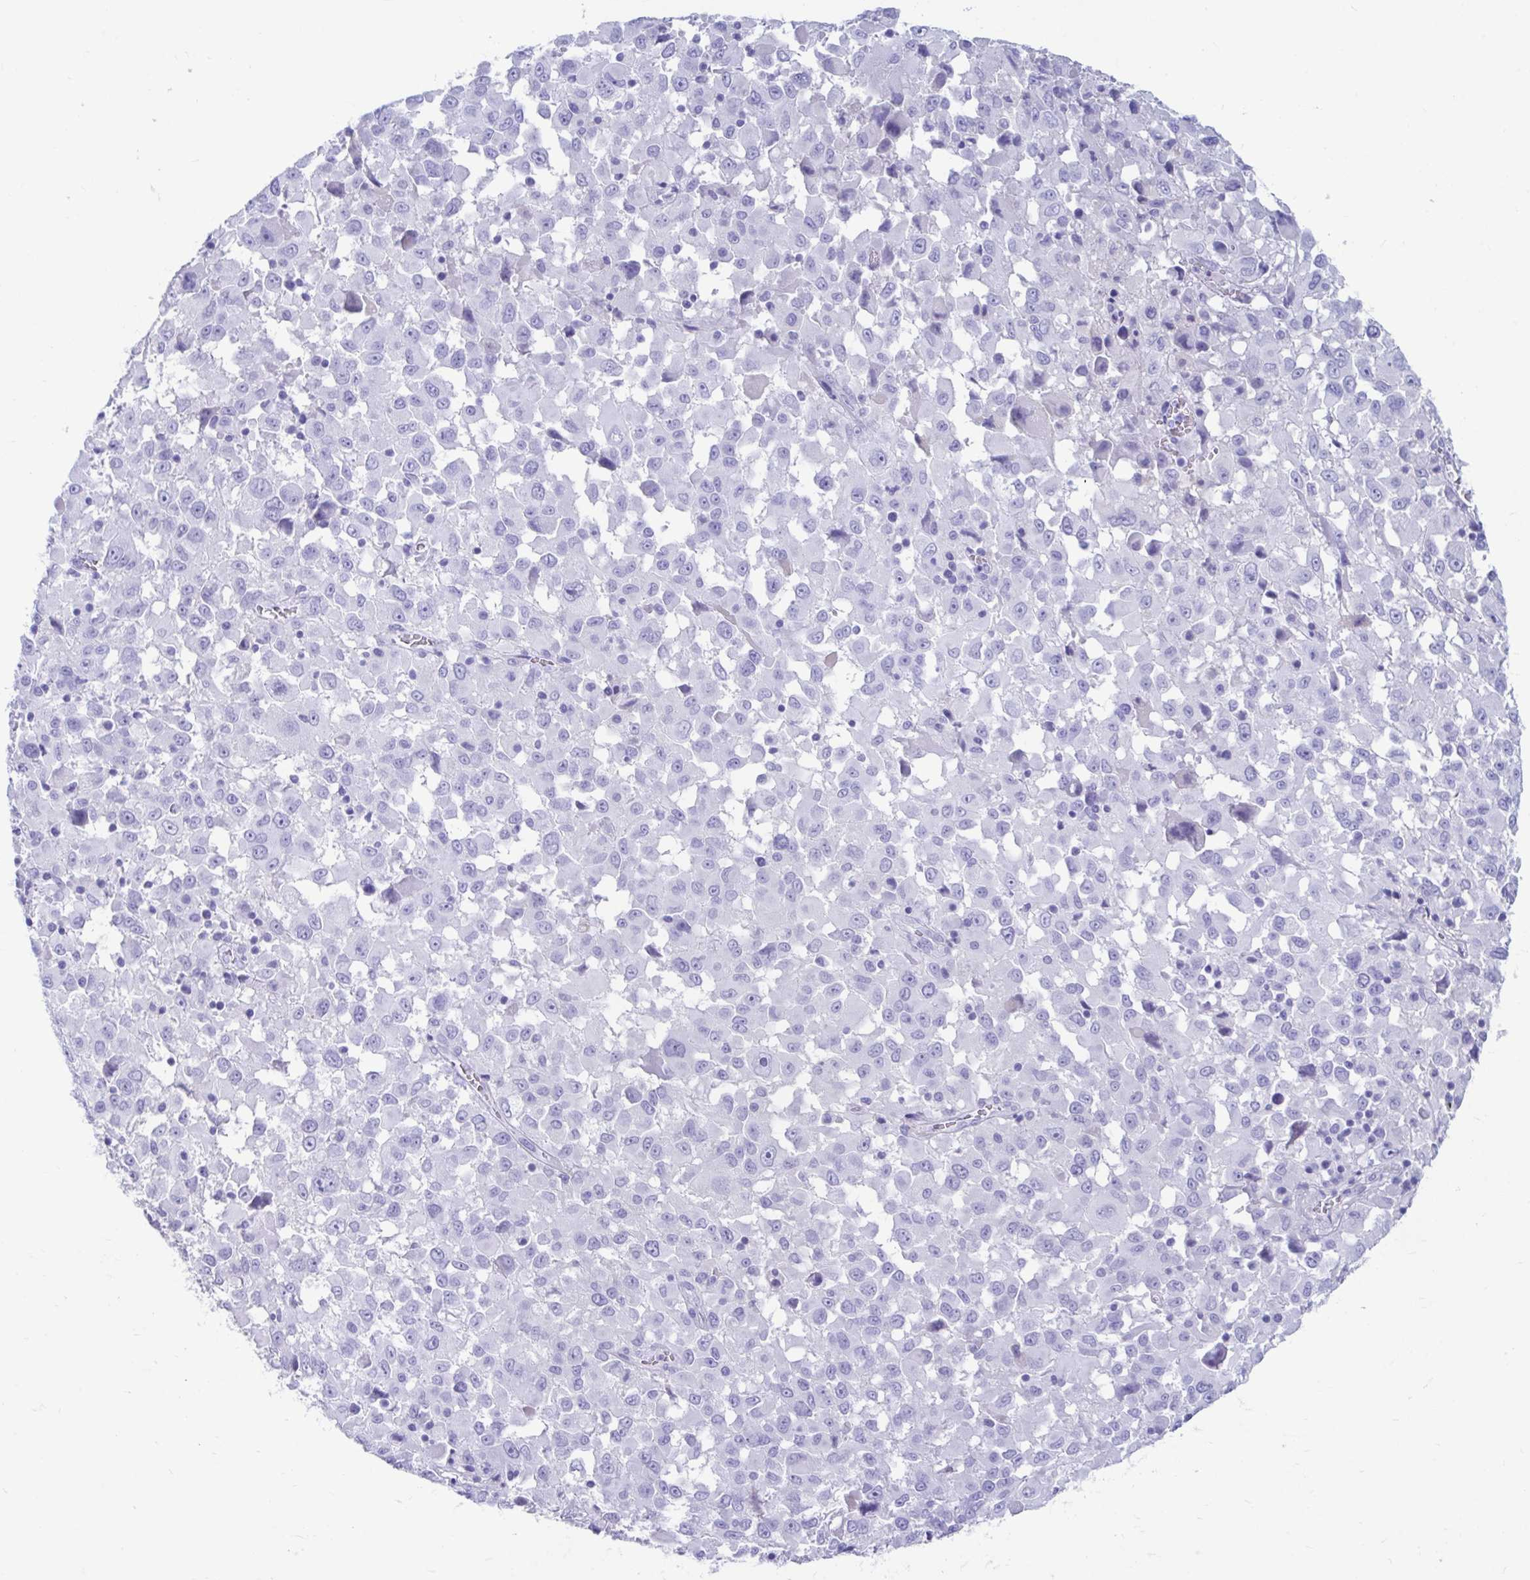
{"staining": {"intensity": "negative", "quantity": "none", "location": "none"}, "tissue": "melanoma", "cell_type": "Tumor cells", "image_type": "cancer", "snomed": [{"axis": "morphology", "description": "Malignant melanoma, Metastatic site"}, {"axis": "topography", "description": "Soft tissue"}], "caption": "Protein analysis of malignant melanoma (metastatic site) reveals no significant staining in tumor cells.", "gene": "SMIM9", "patient": {"sex": "male", "age": 50}}